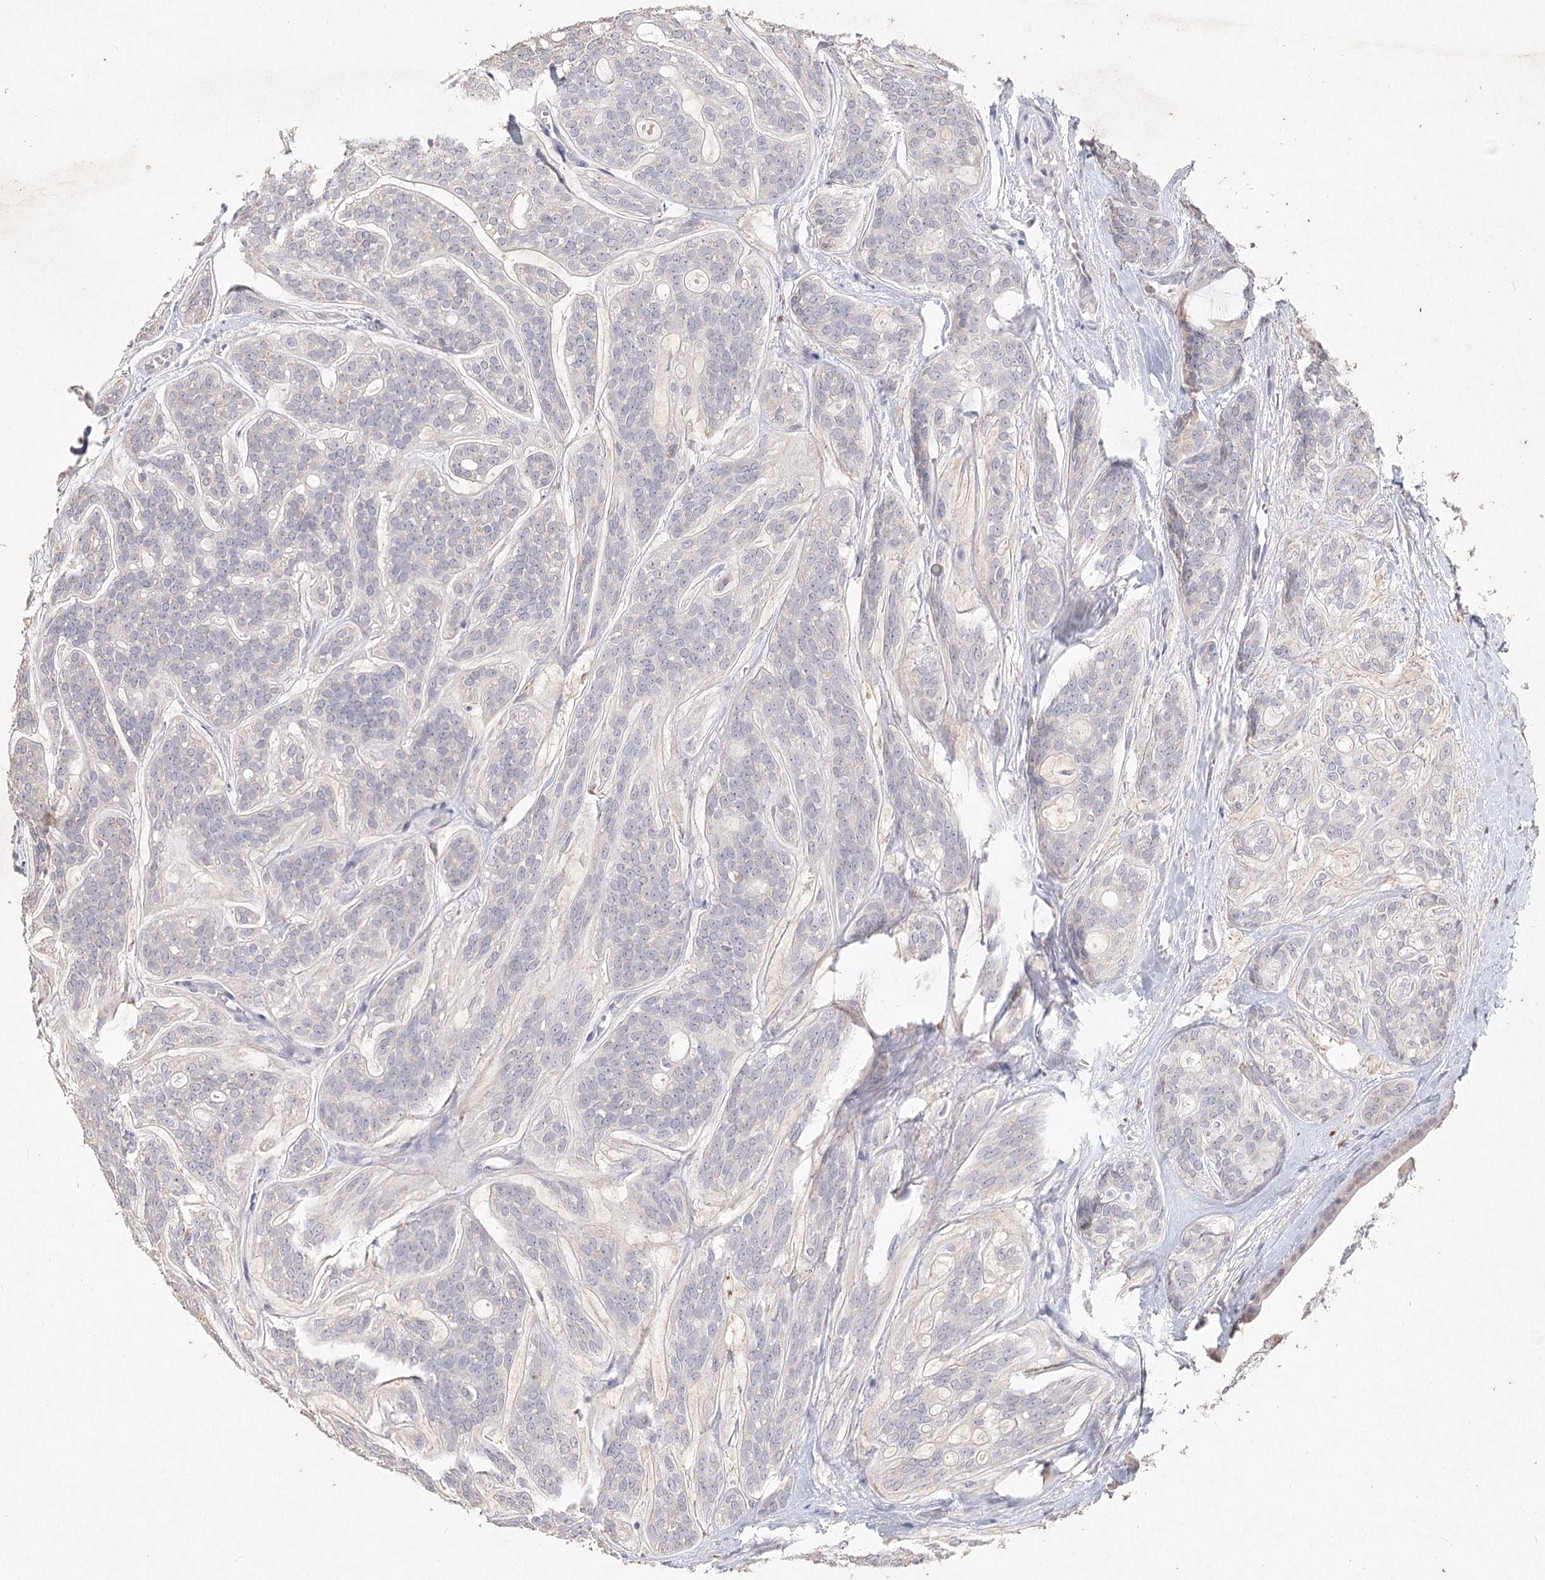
{"staining": {"intensity": "negative", "quantity": "none", "location": "none"}, "tissue": "head and neck cancer", "cell_type": "Tumor cells", "image_type": "cancer", "snomed": [{"axis": "morphology", "description": "Adenocarcinoma, NOS"}, {"axis": "topography", "description": "Head-Neck"}], "caption": "The image shows no significant positivity in tumor cells of adenocarcinoma (head and neck).", "gene": "ARSI", "patient": {"sex": "male", "age": 66}}